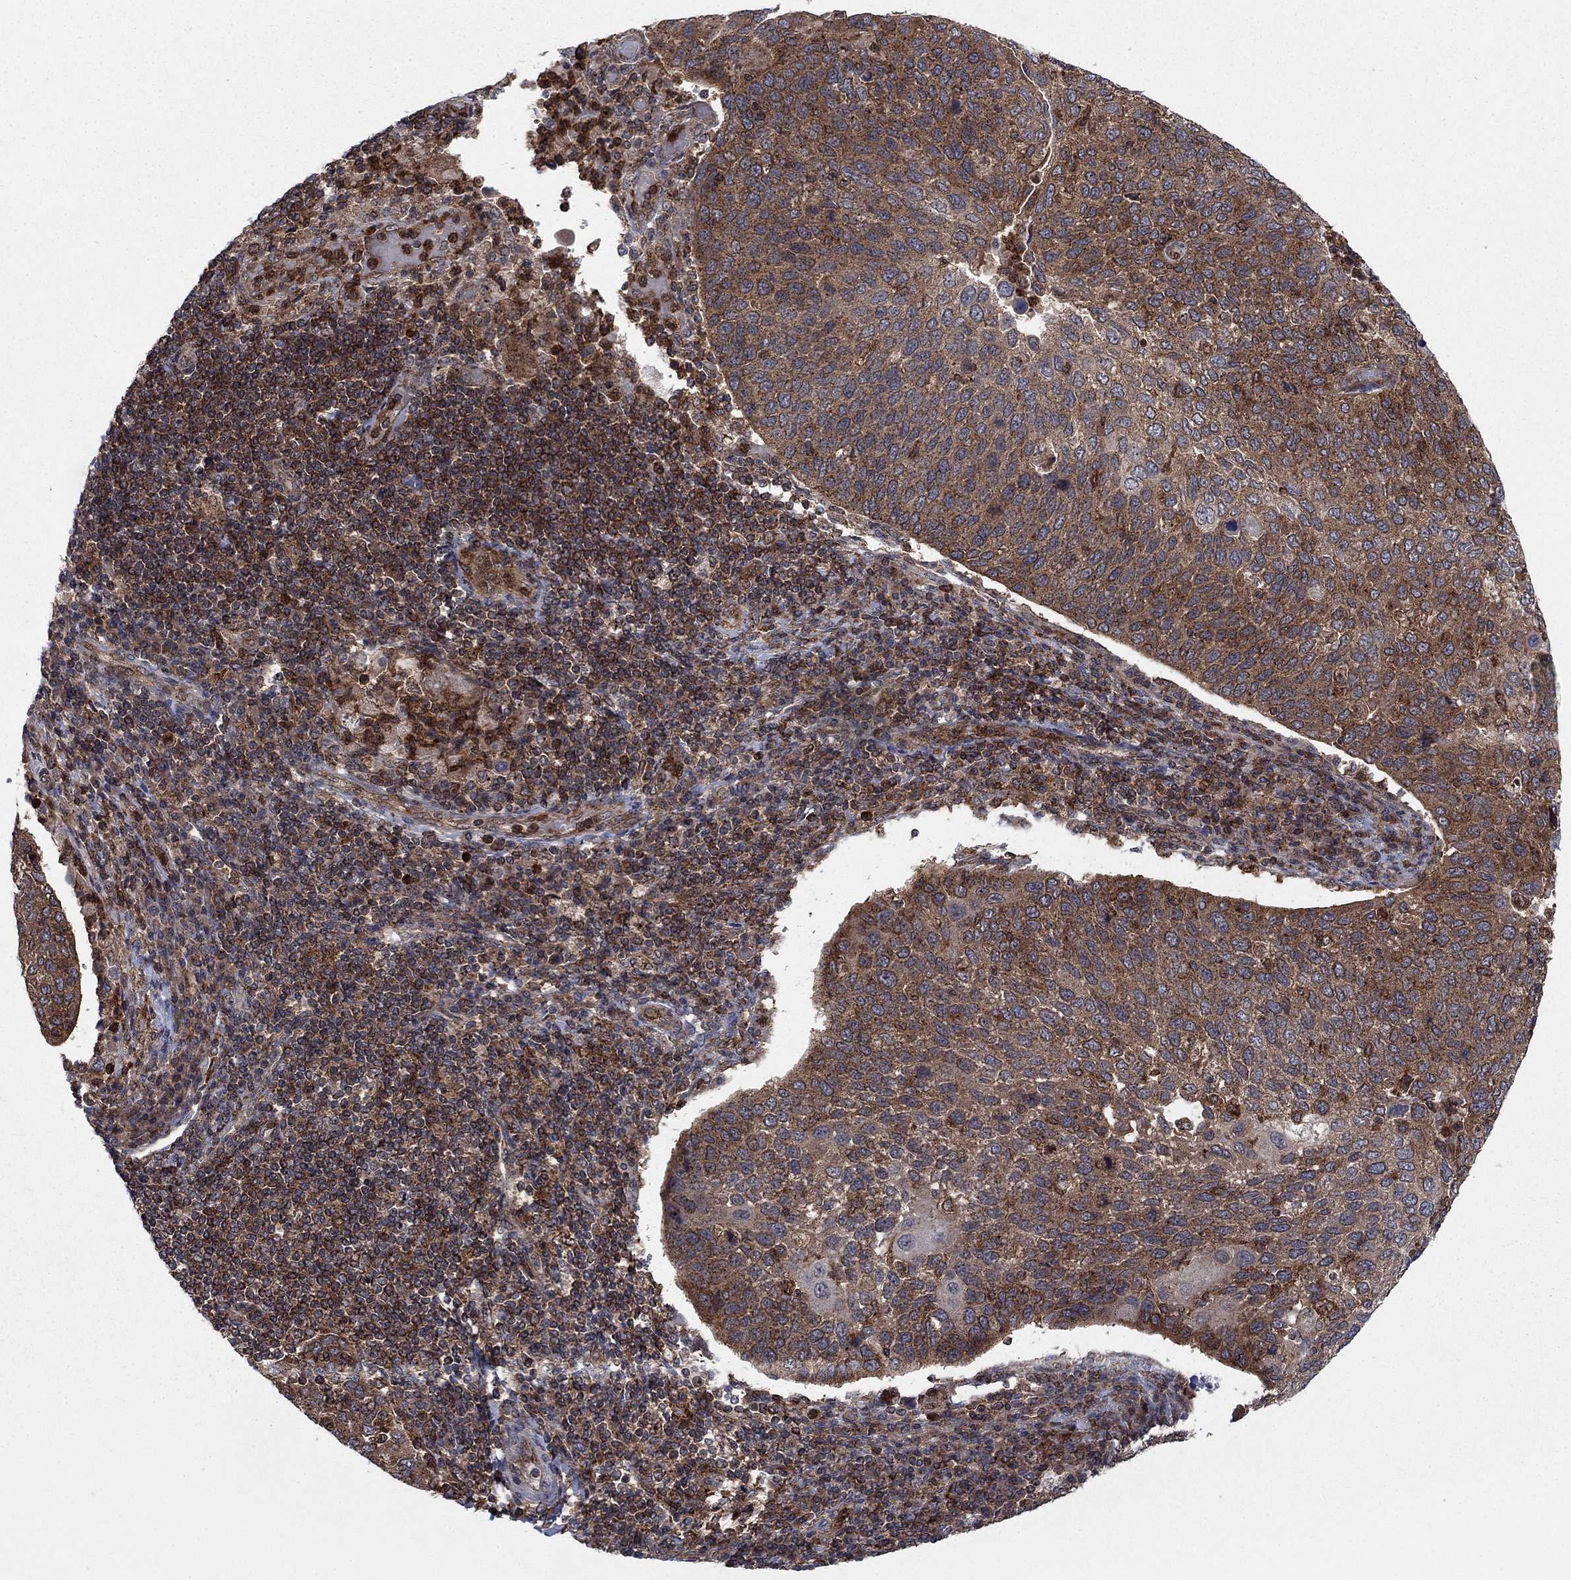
{"staining": {"intensity": "moderate", "quantity": "25%-75%", "location": "cytoplasmic/membranous"}, "tissue": "cervical cancer", "cell_type": "Tumor cells", "image_type": "cancer", "snomed": [{"axis": "morphology", "description": "Squamous cell carcinoma, NOS"}, {"axis": "topography", "description": "Cervix"}], "caption": "High-magnification brightfield microscopy of cervical cancer stained with DAB (3,3'-diaminobenzidine) (brown) and counterstained with hematoxylin (blue). tumor cells exhibit moderate cytoplasmic/membranous staining is appreciated in approximately25%-75% of cells.", "gene": "IFI35", "patient": {"sex": "female", "age": 54}}